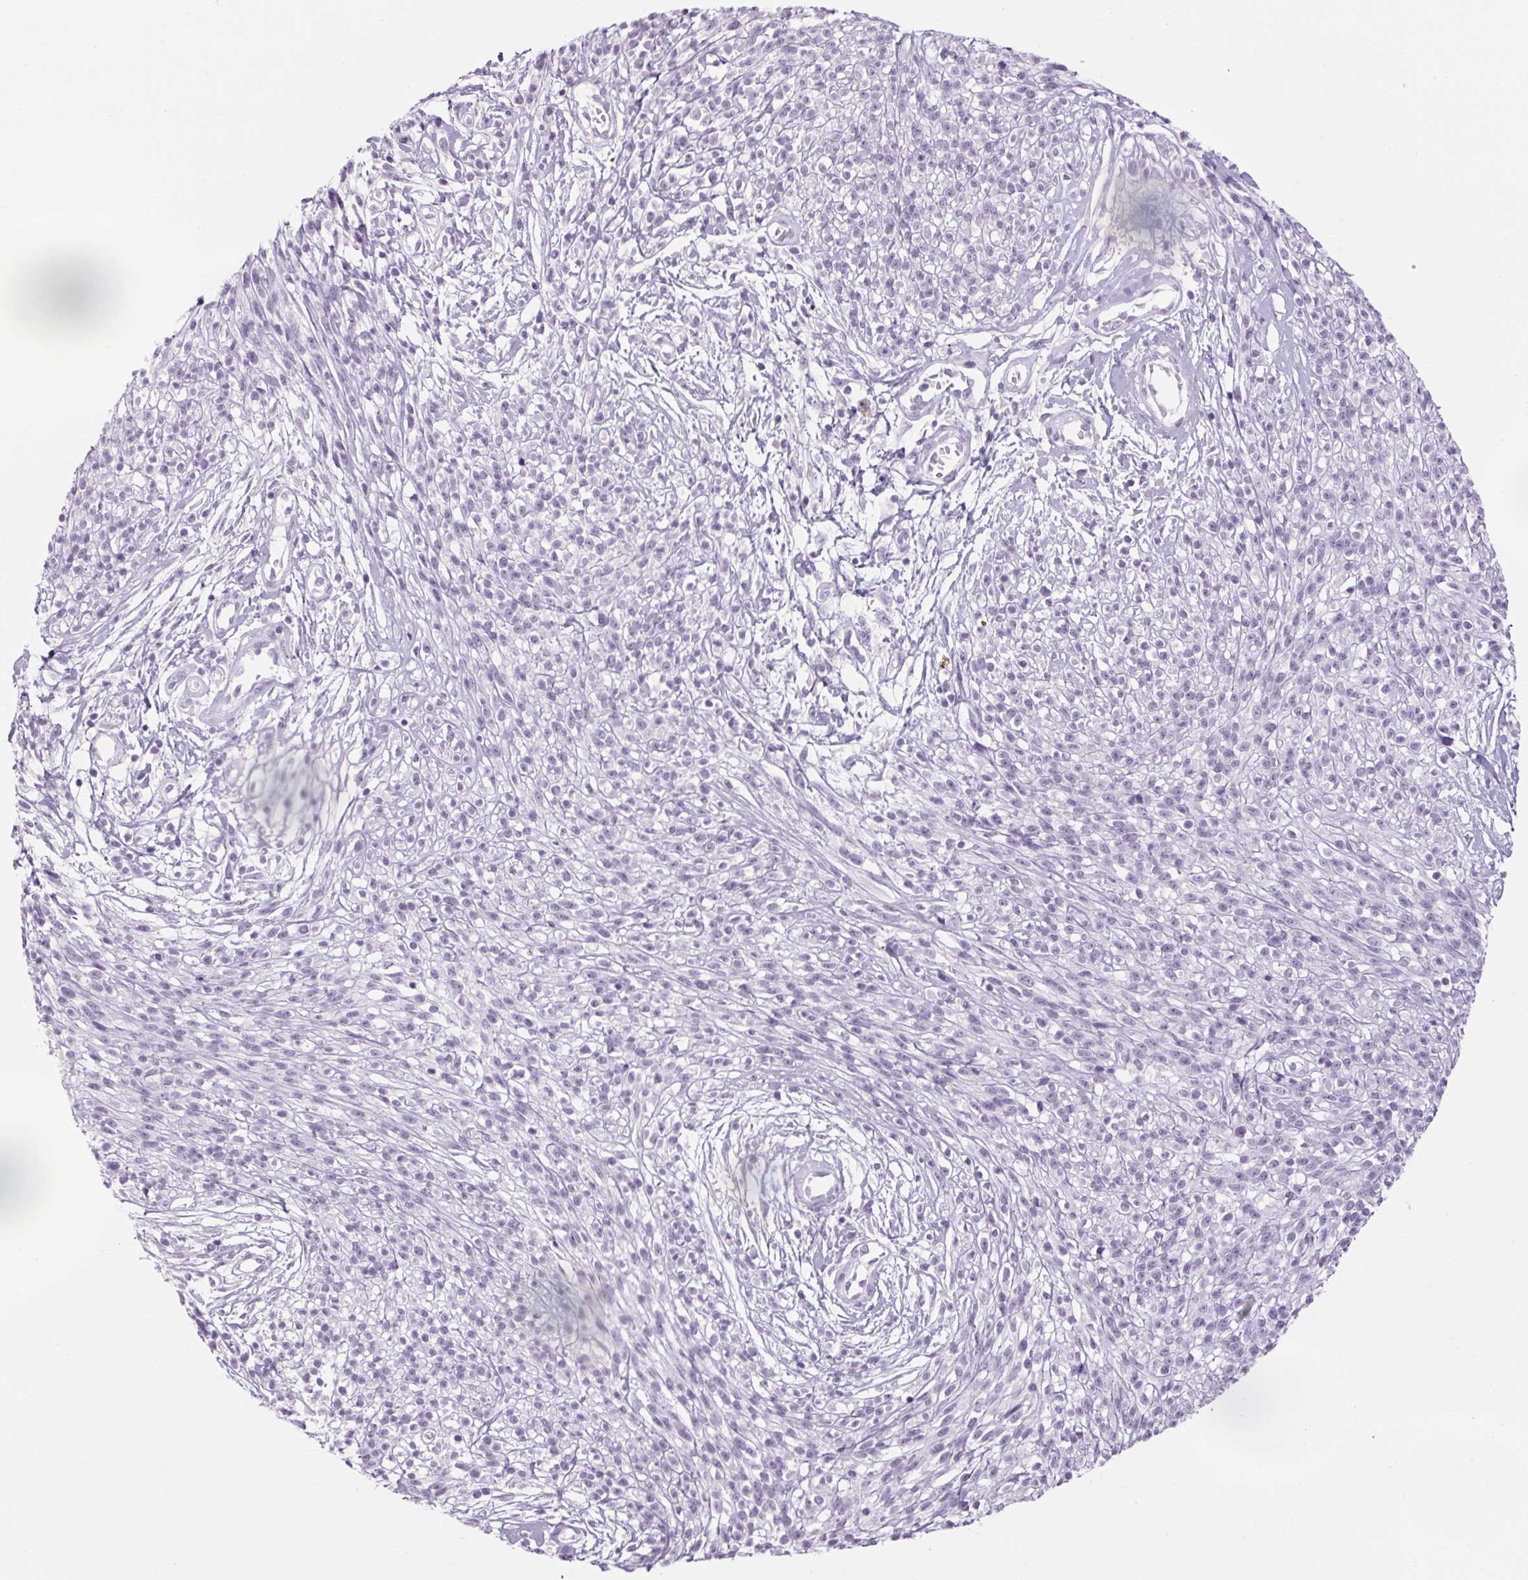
{"staining": {"intensity": "negative", "quantity": "none", "location": "none"}, "tissue": "melanoma", "cell_type": "Tumor cells", "image_type": "cancer", "snomed": [{"axis": "morphology", "description": "Malignant melanoma, NOS"}, {"axis": "topography", "description": "Skin"}, {"axis": "topography", "description": "Skin of trunk"}], "caption": "Melanoma was stained to show a protein in brown. There is no significant expression in tumor cells.", "gene": "RPTN", "patient": {"sex": "male", "age": 74}}